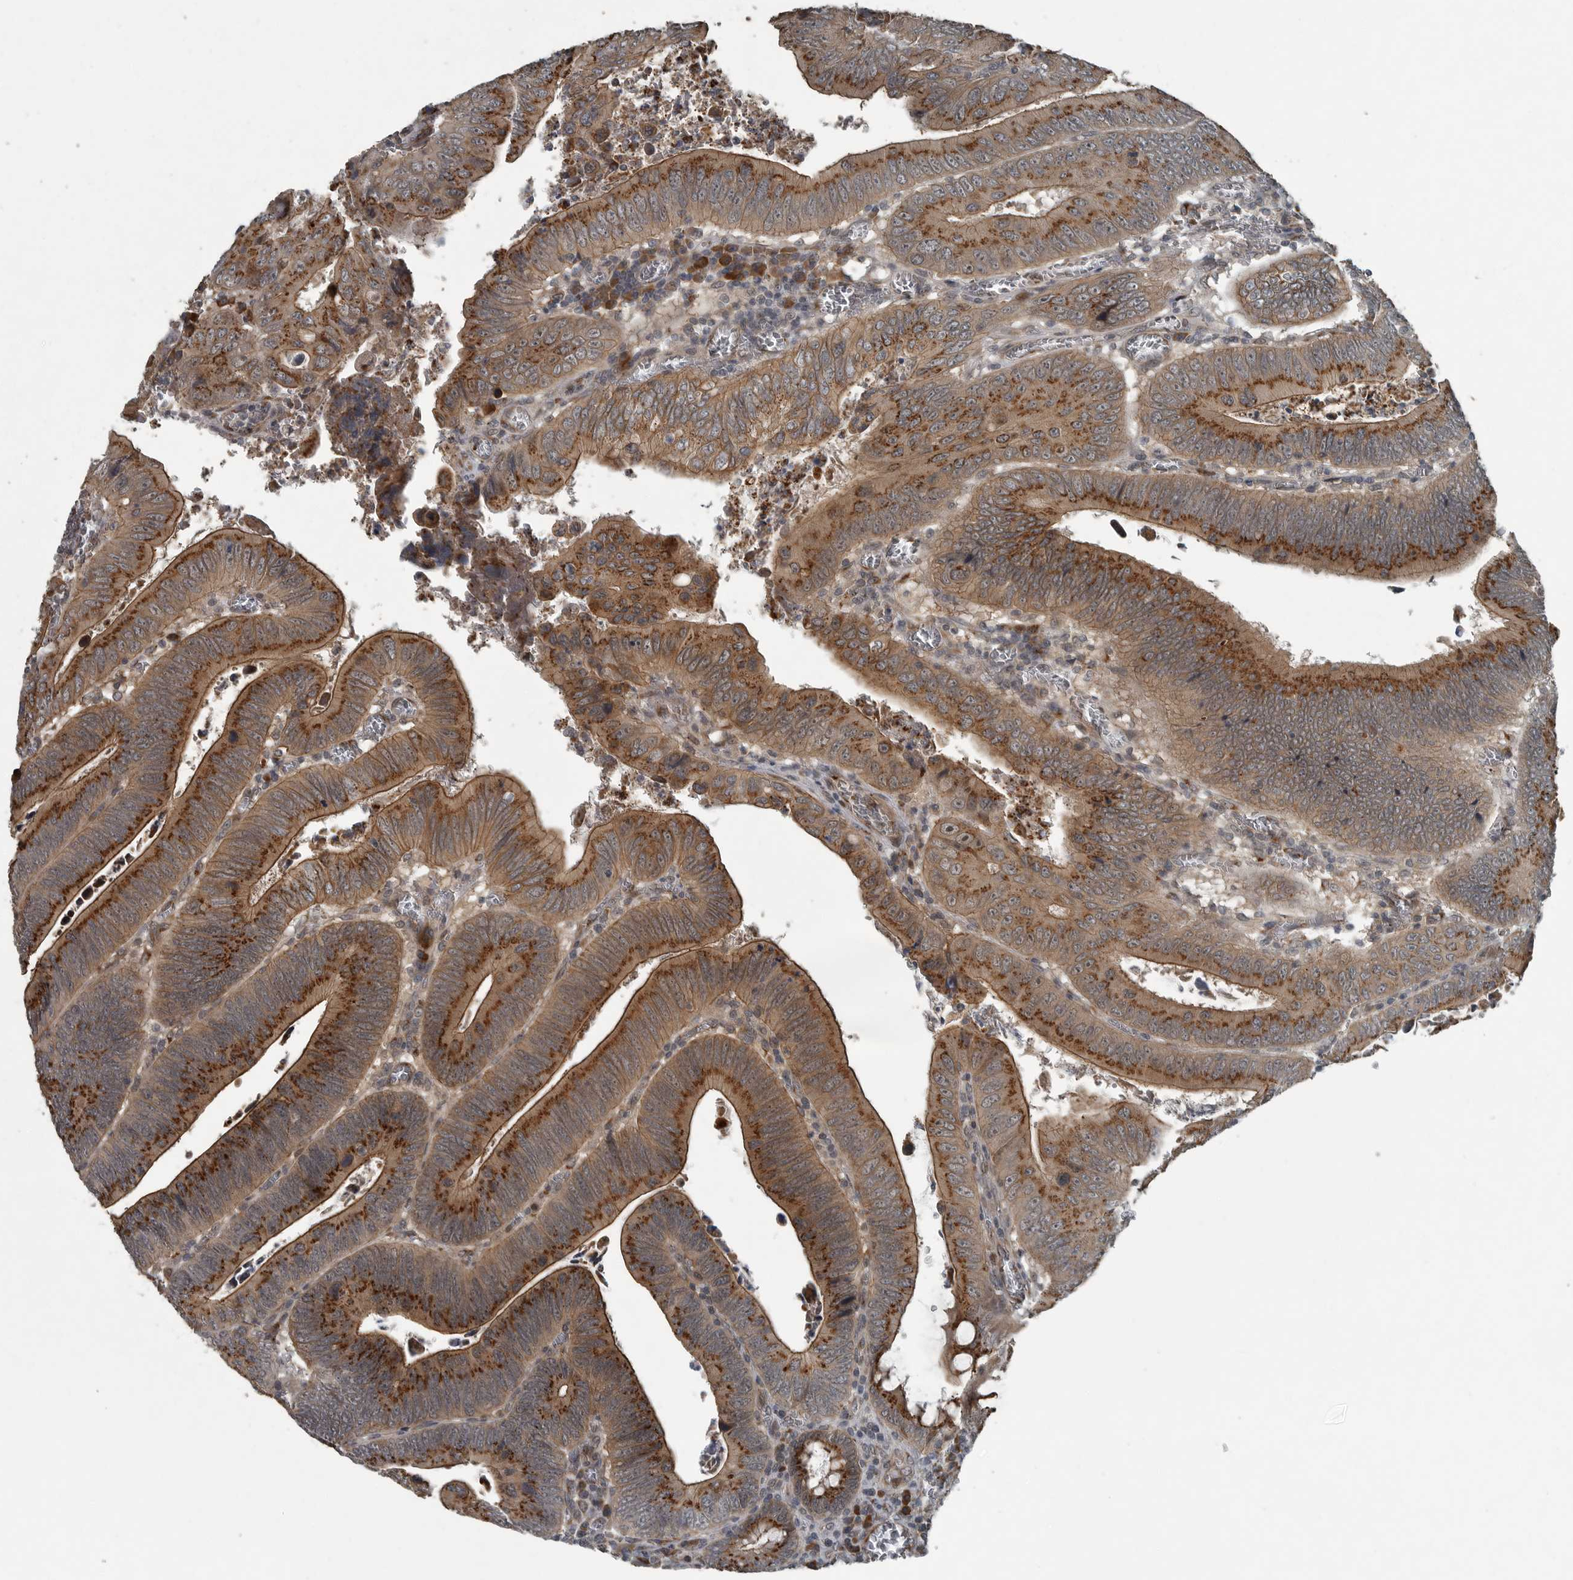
{"staining": {"intensity": "strong", "quantity": ">75%", "location": "cytoplasmic/membranous"}, "tissue": "colorectal cancer", "cell_type": "Tumor cells", "image_type": "cancer", "snomed": [{"axis": "morphology", "description": "Inflammation, NOS"}, {"axis": "morphology", "description": "Adenocarcinoma, NOS"}, {"axis": "topography", "description": "Colon"}], "caption": "Immunohistochemistry micrograph of neoplastic tissue: human adenocarcinoma (colorectal) stained using immunohistochemistry demonstrates high levels of strong protein expression localized specifically in the cytoplasmic/membranous of tumor cells, appearing as a cytoplasmic/membranous brown color.", "gene": "ZNF345", "patient": {"sex": "male", "age": 72}}